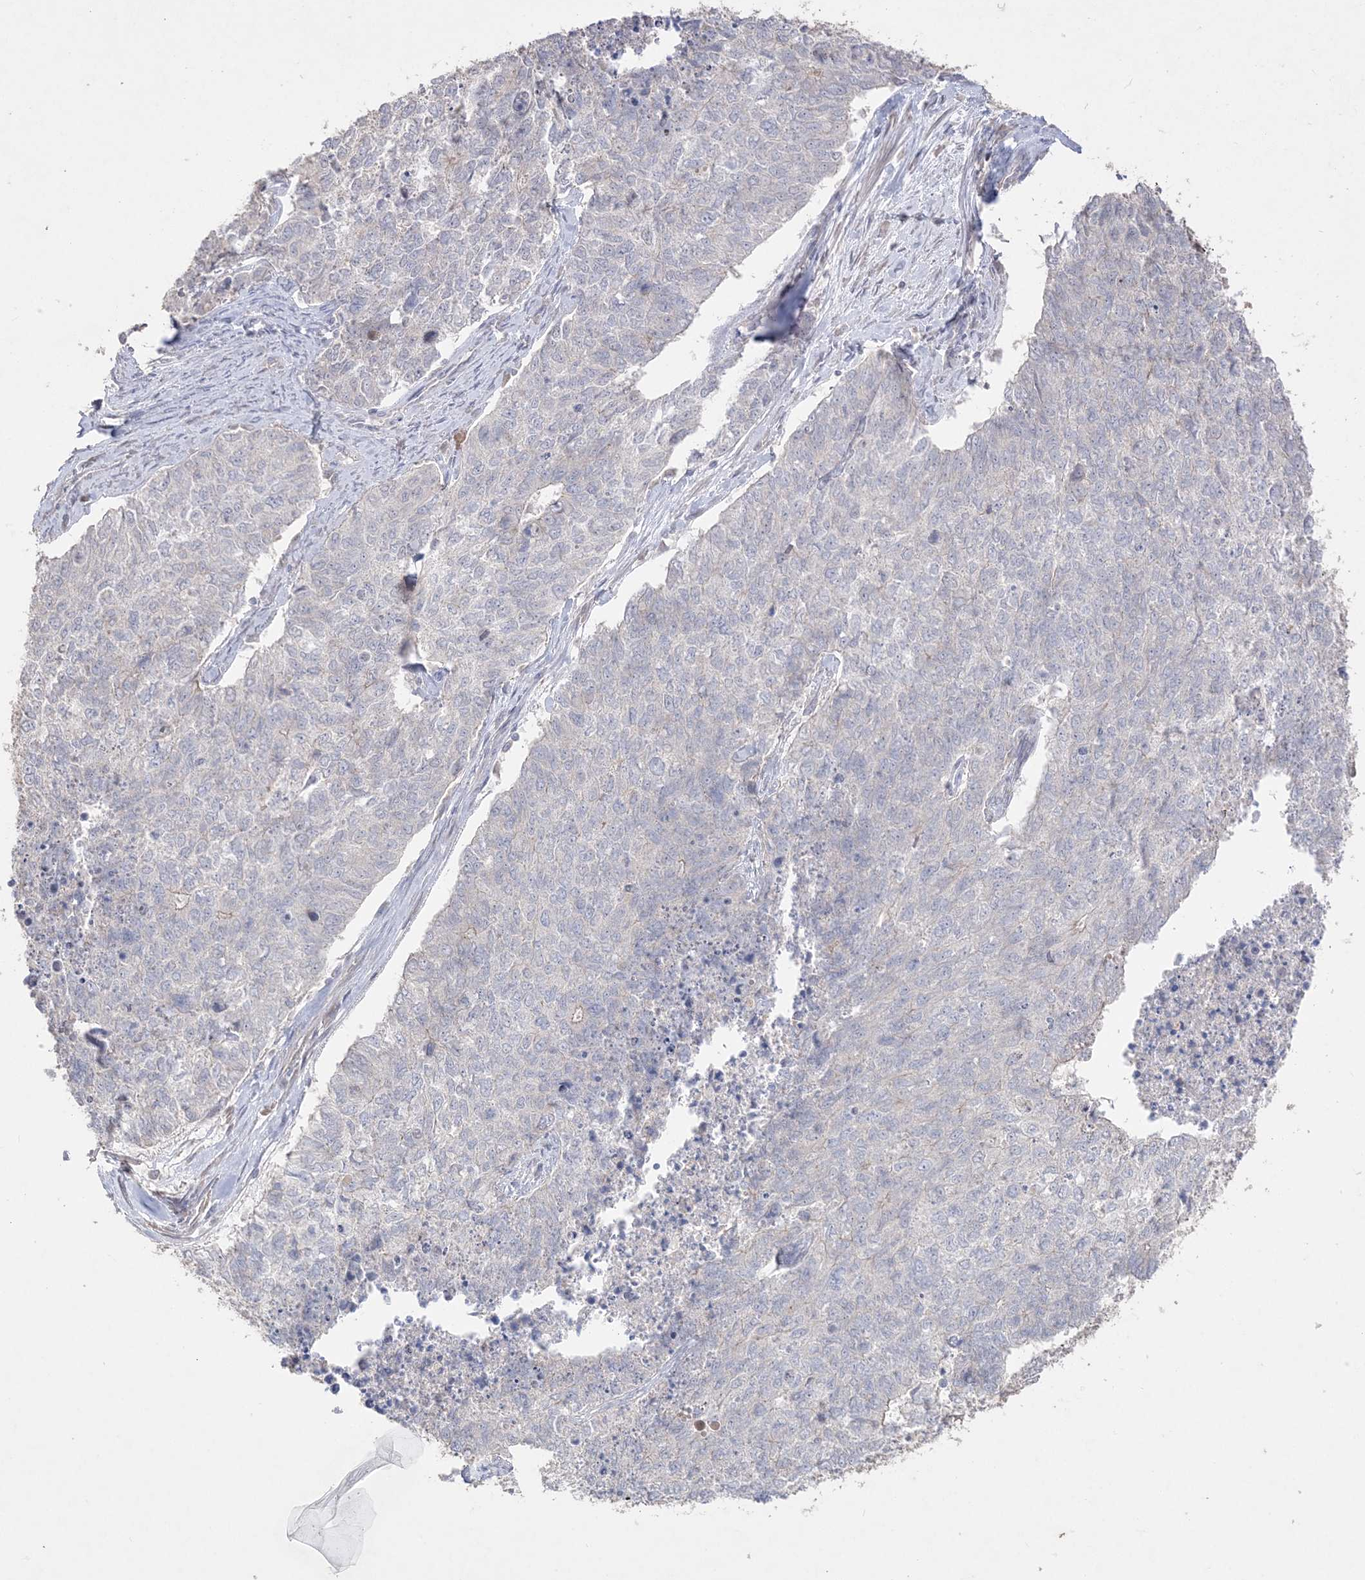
{"staining": {"intensity": "negative", "quantity": "none", "location": "none"}, "tissue": "cervical cancer", "cell_type": "Tumor cells", "image_type": "cancer", "snomed": [{"axis": "morphology", "description": "Squamous cell carcinoma, NOS"}, {"axis": "topography", "description": "Cervix"}], "caption": "DAB immunohistochemical staining of cervical cancer reveals no significant staining in tumor cells. Nuclei are stained in blue.", "gene": "SH3BP4", "patient": {"sex": "female", "age": 63}}